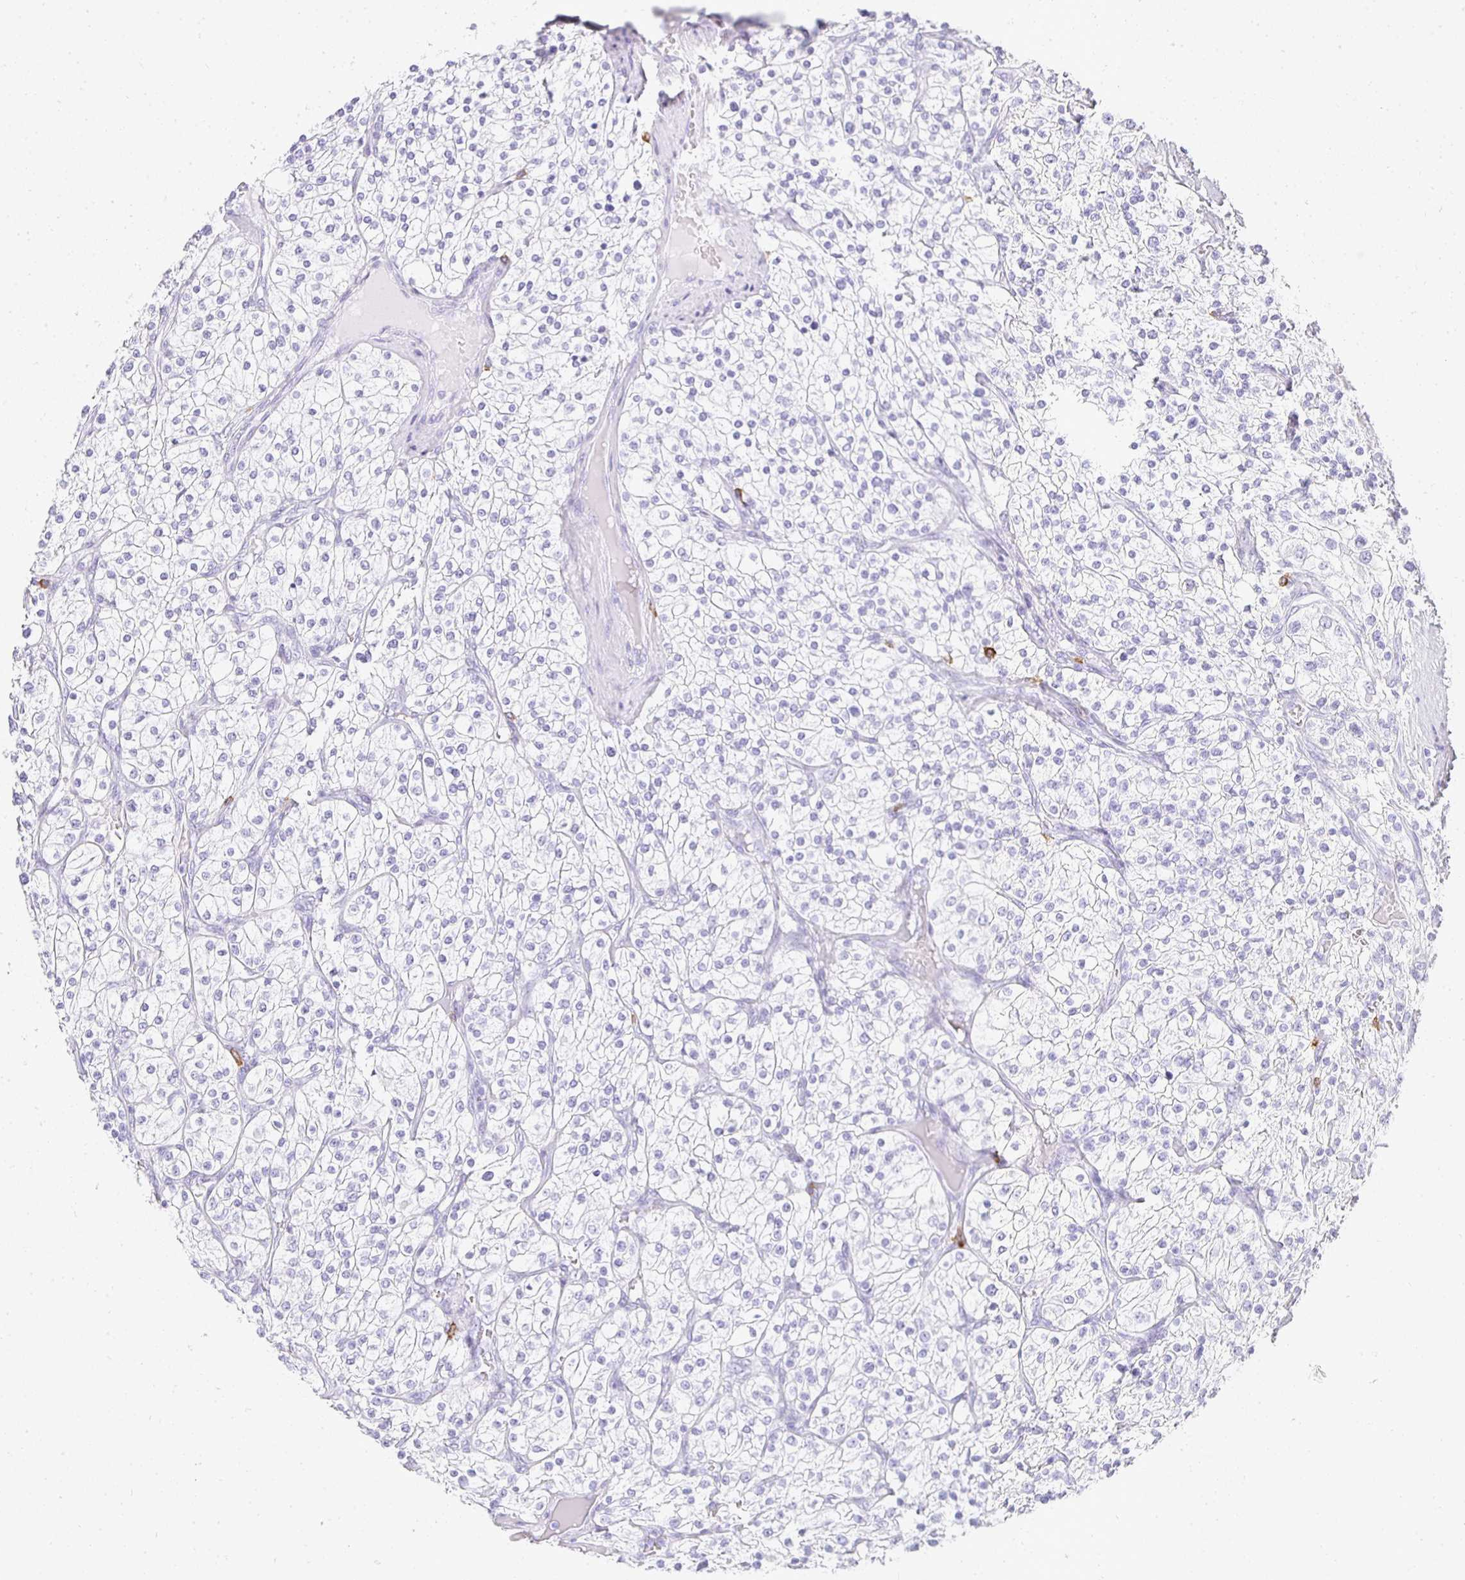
{"staining": {"intensity": "negative", "quantity": "none", "location": "none"}, "tissue": "renal cancer", "cell_type": "Tumor cells", "image_type": "cancer", "snomed": [{"axis": "morphology", "description": "Adenocarcinoma, NOS"}, {"axis": "topography", "description": "Kidney"}], "caption": "Adenocarcinoma (renal) was stained to show a protein in brown. There is no significant expression in tumor cells.", "gene": "TPSD1", "patient": {"sex": "male", "age": 80}}